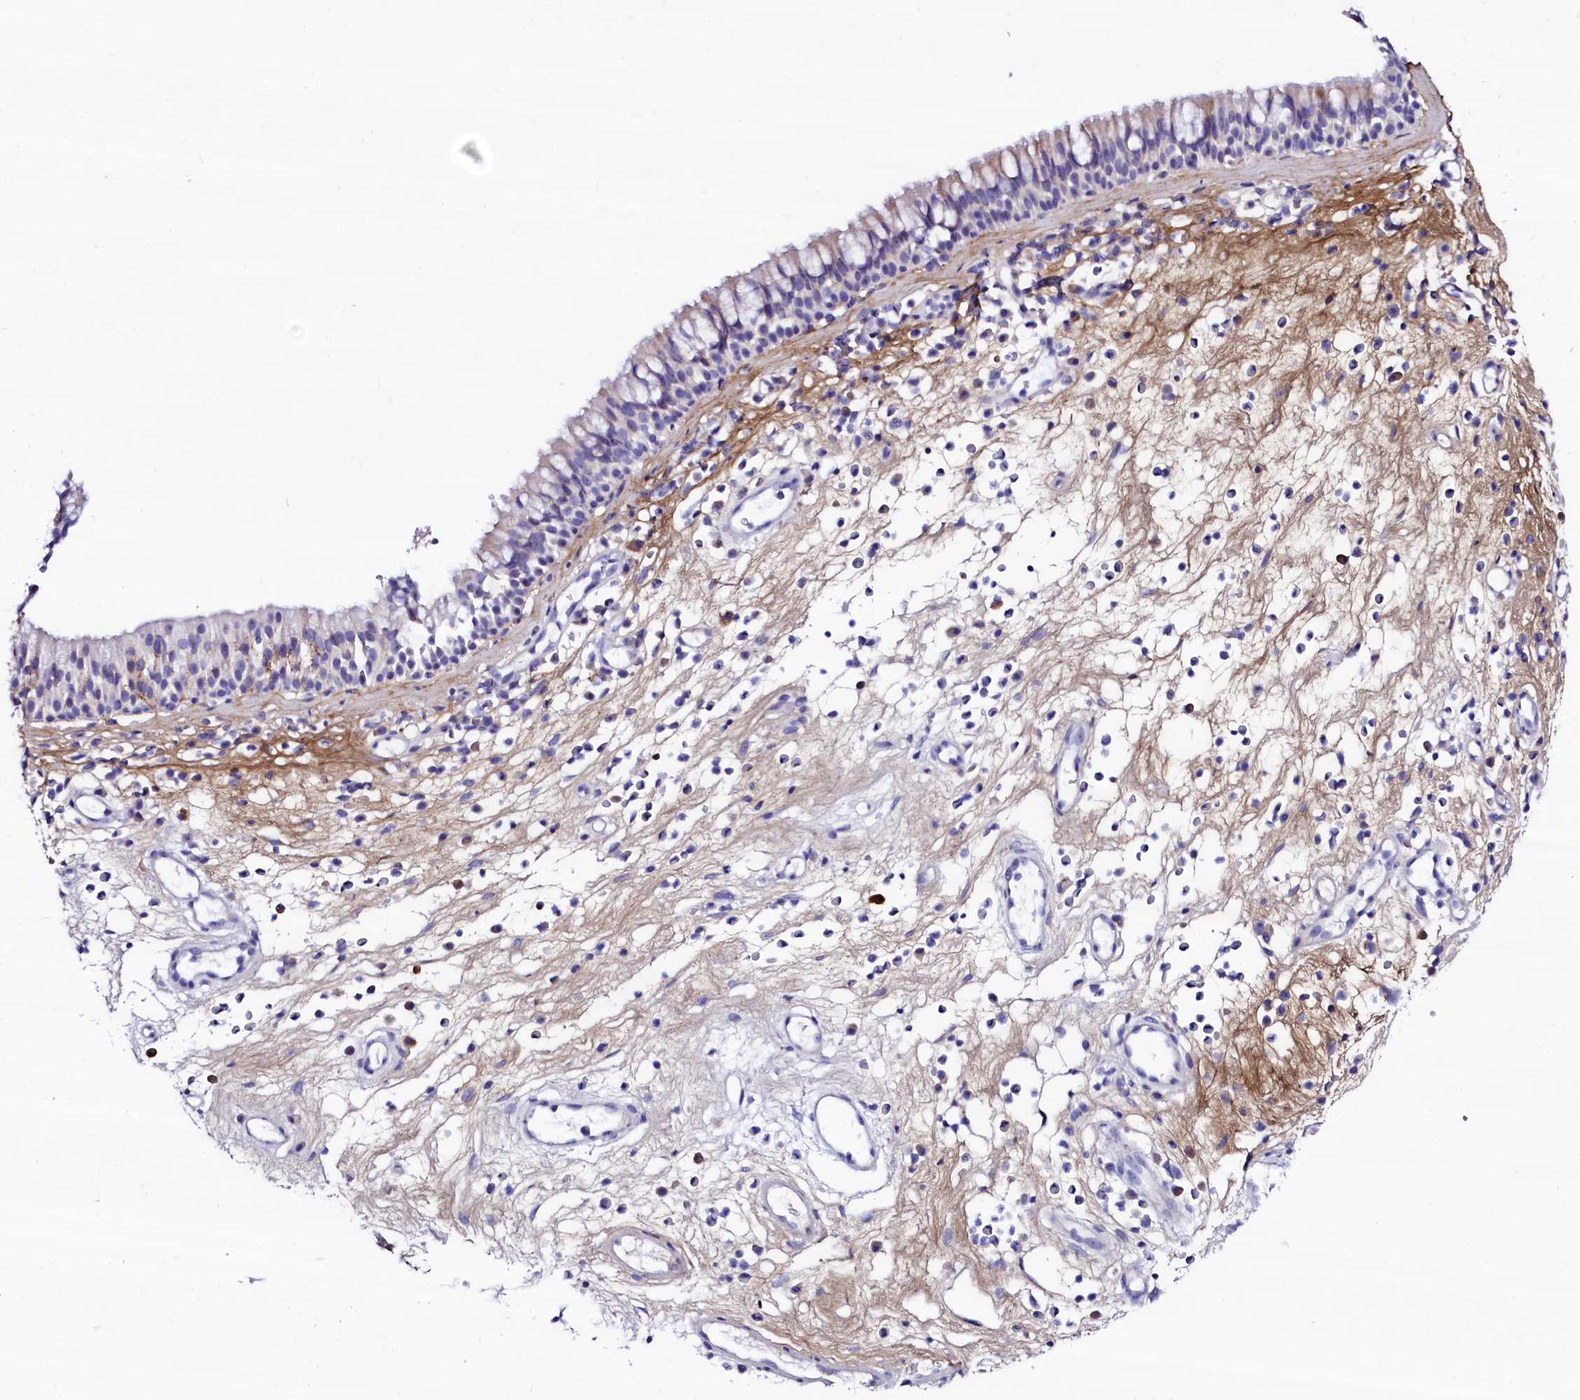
{"staining": {"intensity": "weak", "quantity": "25%-75%", "location": "cytoplasmic/membranous"}, "tissue": "nasopharynx", "cell_type": "Respiratory epithelial cells", "image_type": "normal", "snomed": [{"axis": "morphology", "description": "Normal tissue, NOS"}, {"axis": "morphology", "description": "Inflammation, NOS"}, {"axis": "morphology", "description": "Malignant melanoma, Metastatic site"}, {"axis": "topography", "description": "Nasopharynx"}], "caption": "A low amount of weak cytoplasmic/membranous expression is appreciated in approximately 25%-75% of respiratory epithelial cells in benign nasopharynx.", "gene": "BTBD16", "patient": {"sex": "male", "age": 70}}